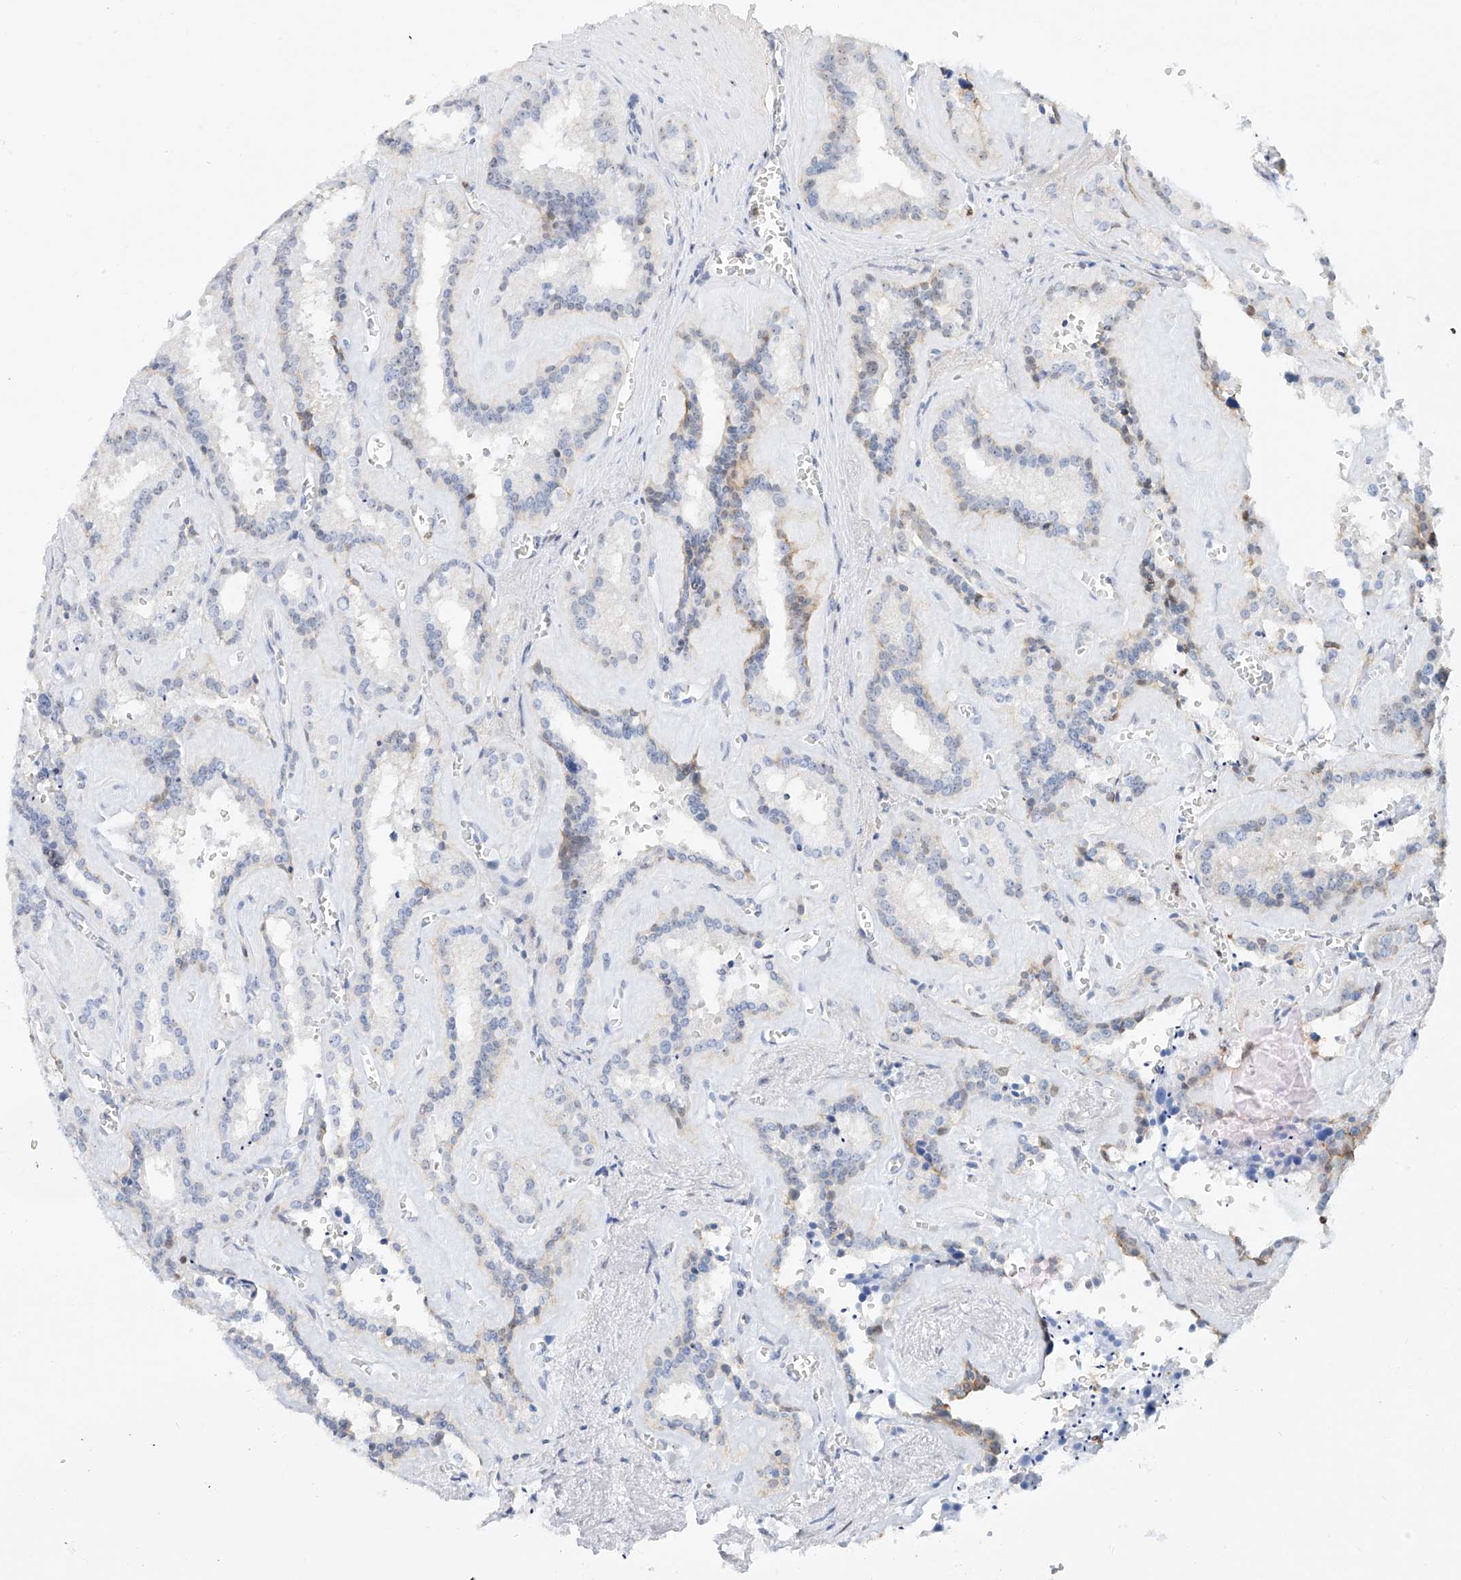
{"staining": {"intensity": "weak", "quantity": "25%-75%", "location": "cytoplasmic/membranous"}, "tissue": "seminal vesicle", "cell_type": "Glandular cells", "image_type": "normal", "snomed": [{"axis": "morphology", "description": "Normal tissue, NOS"}, {"axis": "topography", "description": "Prostate"}, {"axis": "topography", "description": "Seminal veicle"}], "caption": "IHC staining of benign seminal vesicle, which shows low levels of weak cytoplasmic/membranous staining in approximately 25%-75% of glandular cells indicating weak cytoplasmic/membranous protein expression. The staining was performed using DAB (3,3'-diaminobenzidine) (brown) for protein detection and nuclei were counterstained in hematoxylin (blue).", "gene": "SNU13", "patient": {"sex": "male", "age": 59}}